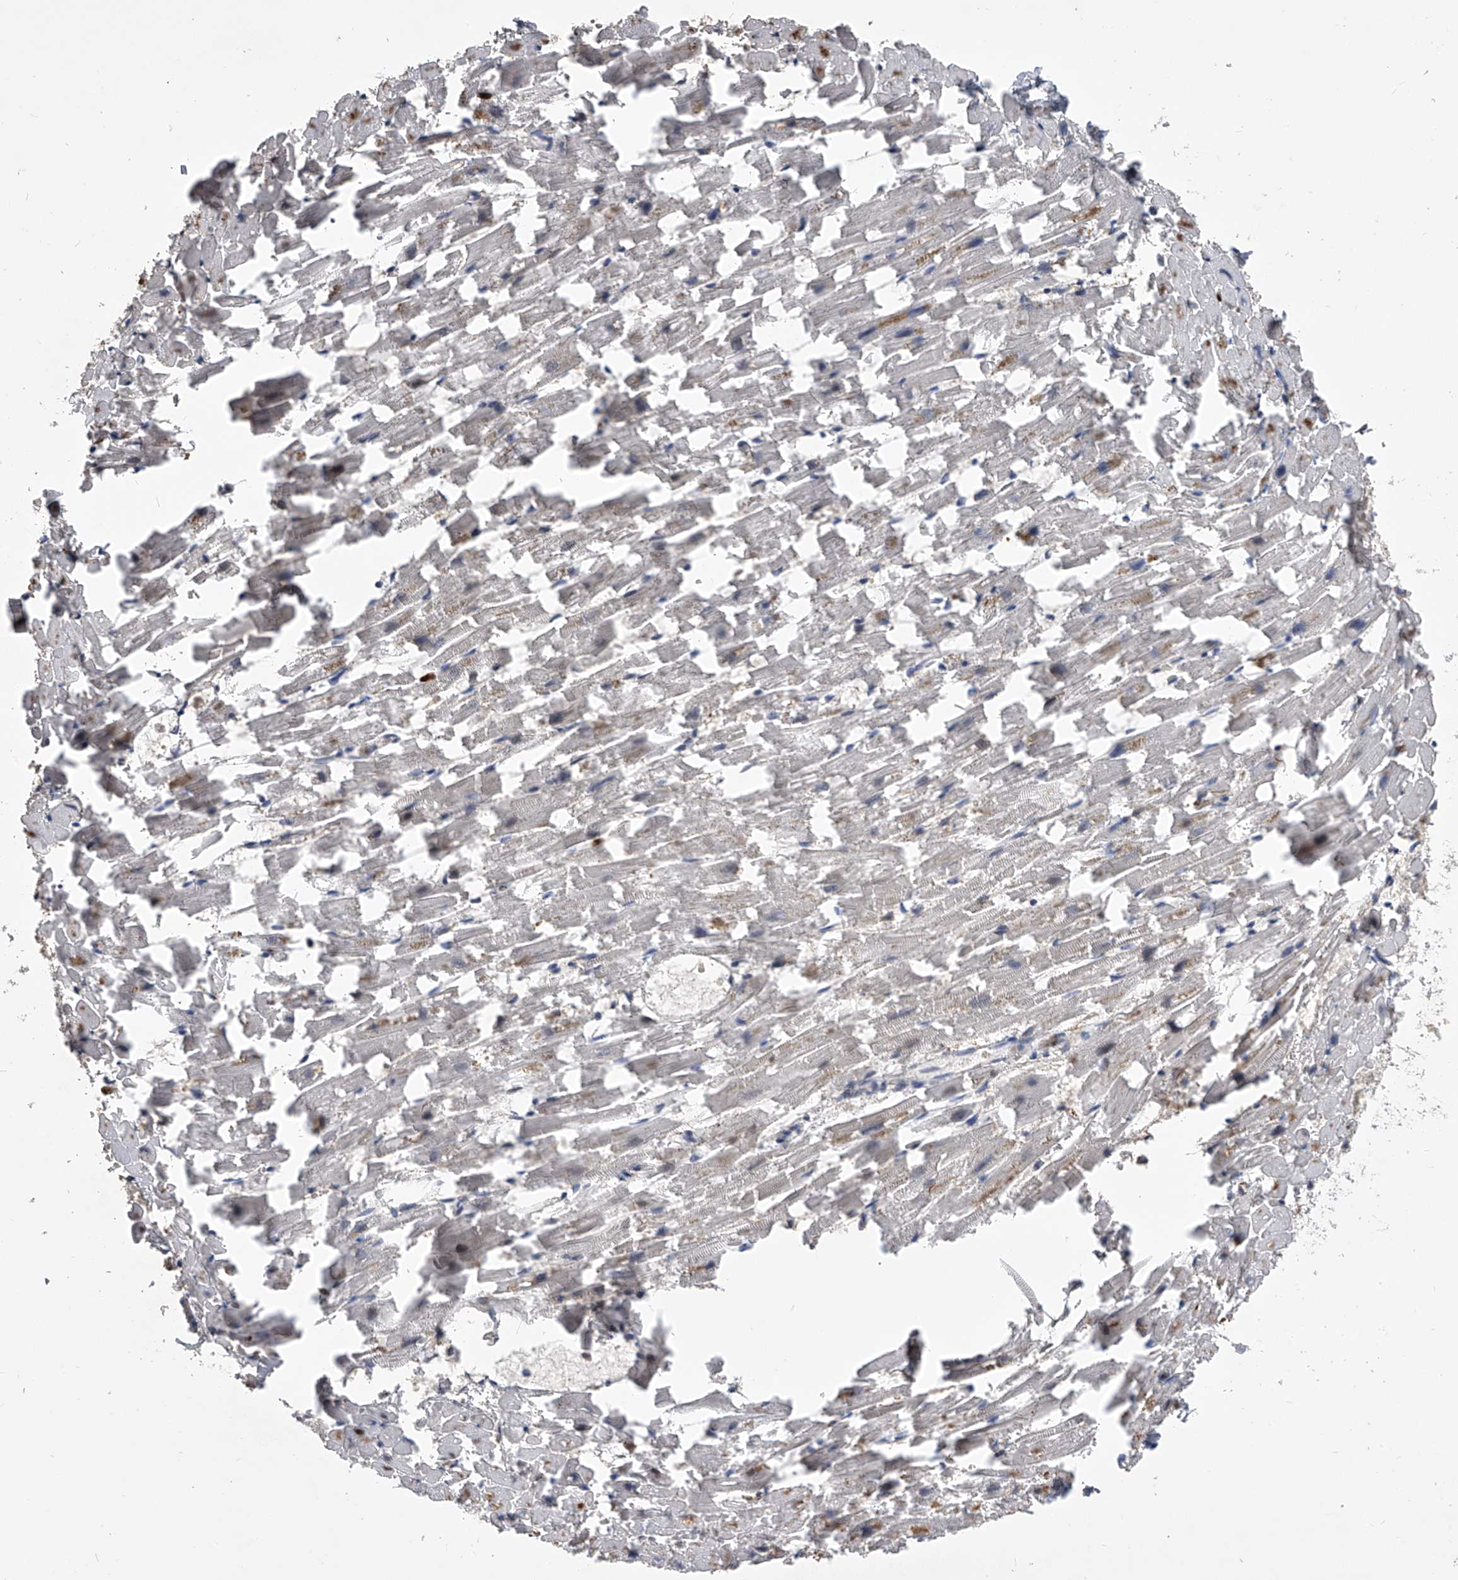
{"staining": {"intensity": "negative", "quantity": "none", "location": "none"}, "tissue": "heart muscle", "cell_type": "Cardiomyocytes", "image_type": "normal", "snomed": [{"axis": "morphology", "description": "Normal tissue, NOS"}, {"axis": "topography", "description": "Heart"}], "caption": "Histopathology image shows no significant protein positivity in cardiomyocytes of normal heart muscle. (DAB (3,3'-diaminobenzidine) IHC, high magnification).", "gene": "MDN1", "patient": {"sex": "female", "age": 64}}